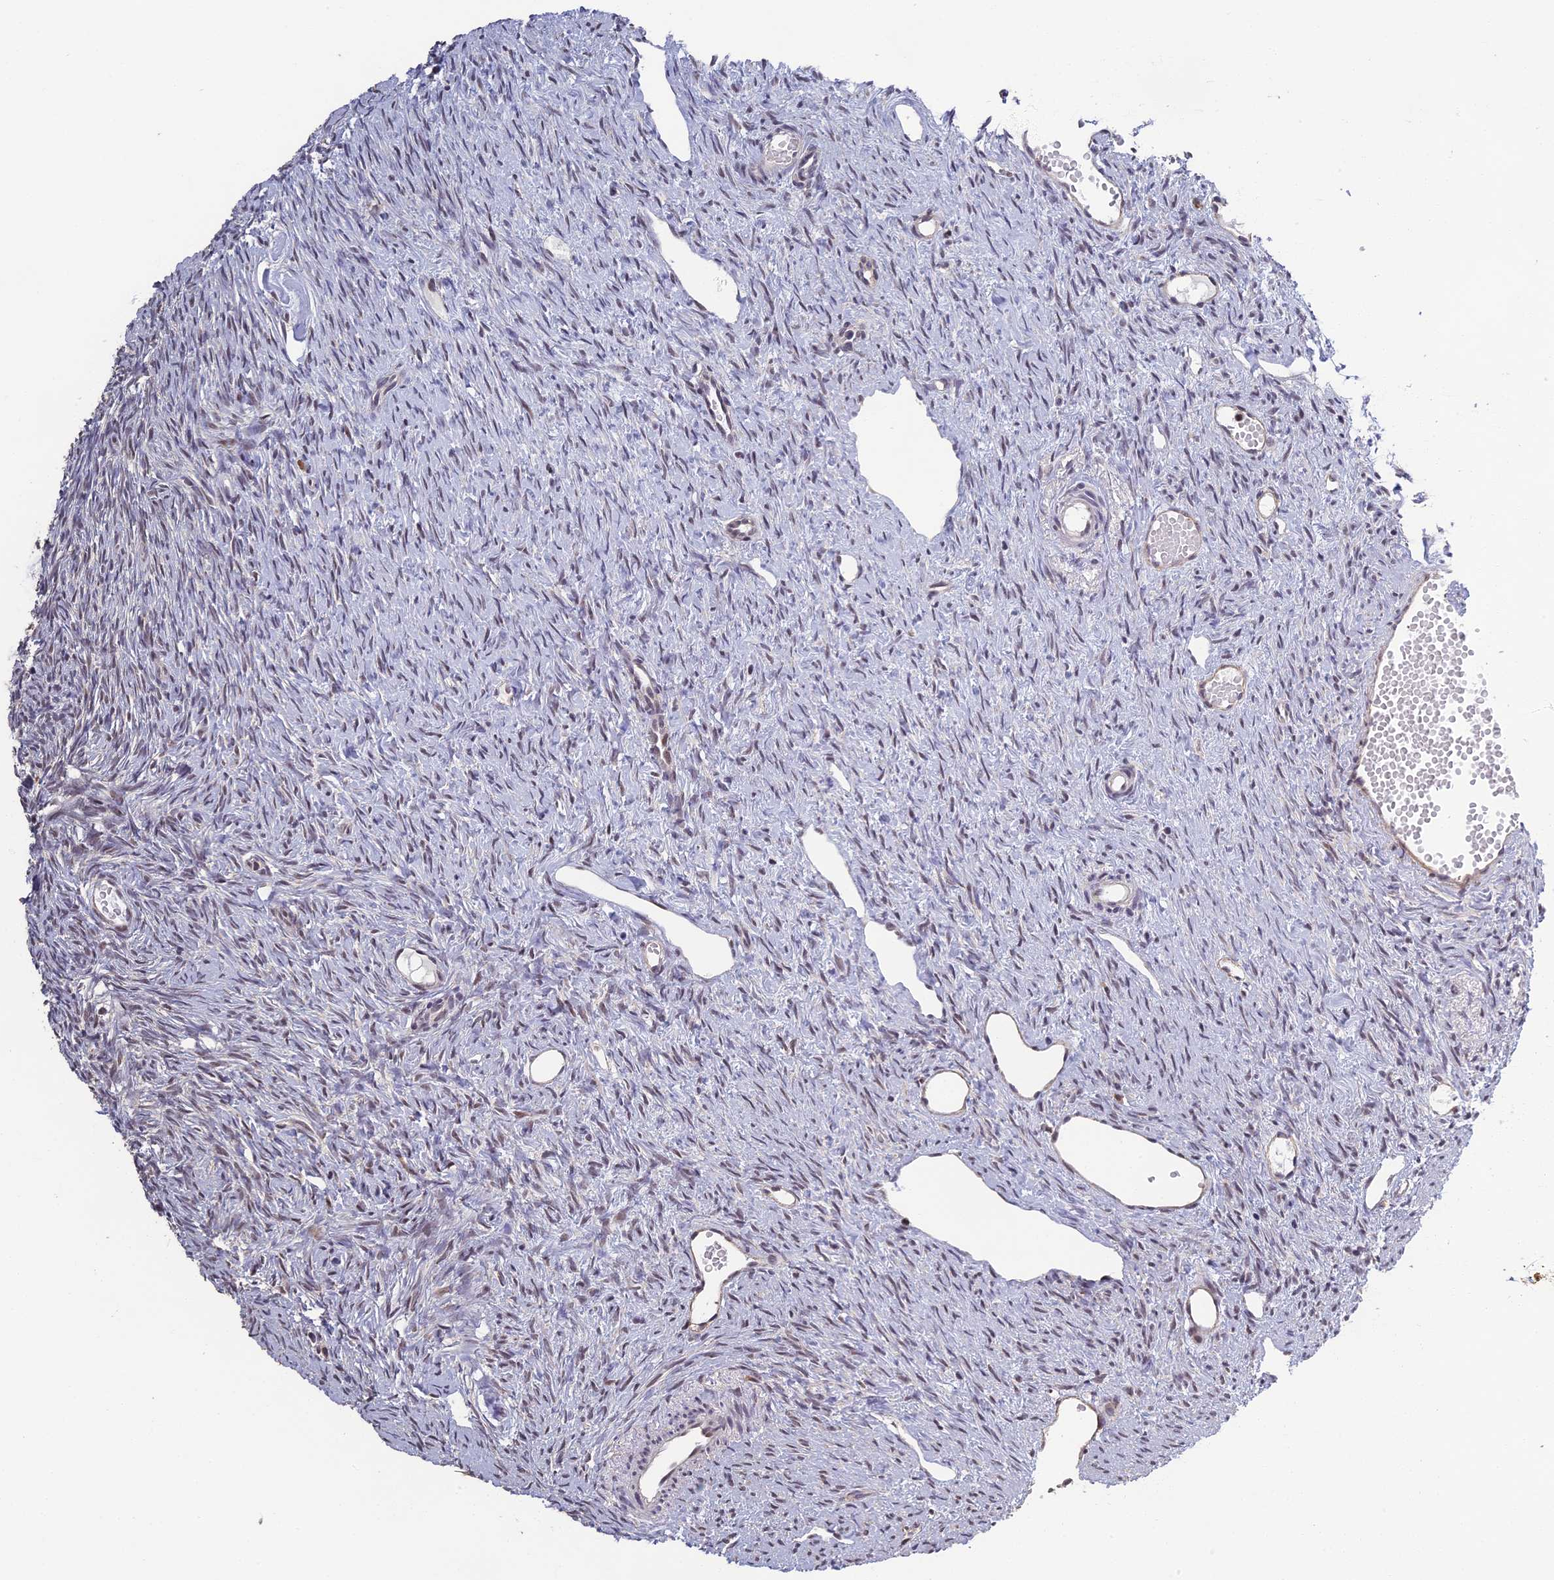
{"staining": {"intensity": "weak", "quantity": "<25%", "location": "nuclear"}, "tissue": "ovary", "cell_type": "Follicle cells", "image_type": "normal", "snomed": [{"axis": "morphology", "description": "Normal tissue, NOS"}, {"axis": "topography", "description": "Ovary"}], "caption": "Immunohistochemistry (IHC) photomicrograph of benign human ovary stained for a protein (brown), which displays no staining in follicle cells. Nuclei are stained in blue.", "gene": "MORF4L1", "patient": {"sex": "female", "age": 51}}